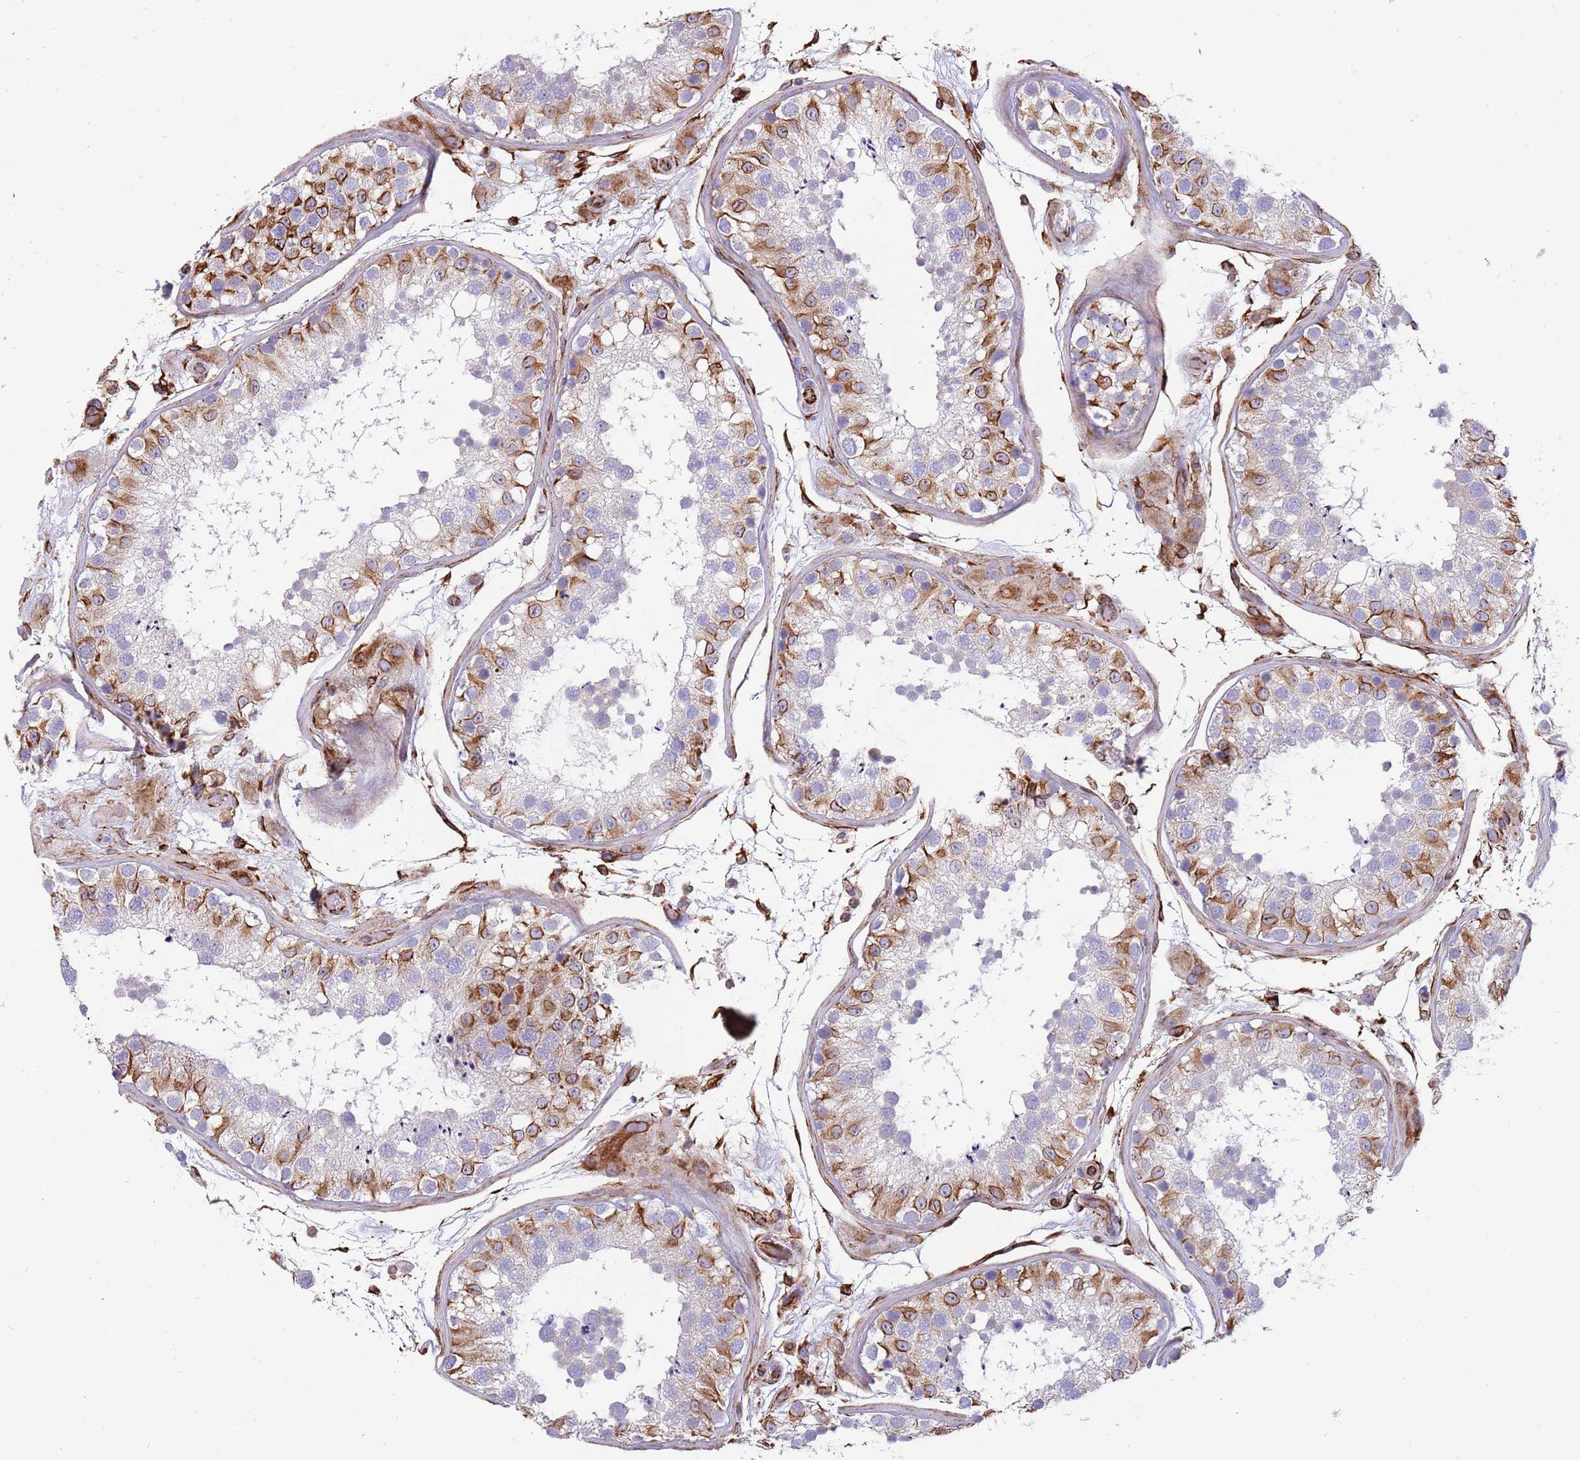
{"staining": {"intensity": "moderate", "quantity": "25%-75%", "location": "cytoplasmic/membranous"}, "tissue": "testis", "cell_type": "Cells in seminiferous ducts", "image_type": "normal", "snomed": [{"axis": "morphology", "description": "Normal tissue, NOS"}, {"axis": "topography", "description": "Testis"}], "caption": "A histopathology image of human testis stained for a protein demonstrates moderate cytoplasmic/membranous brown staining in cells in seminiferous ducts.", "gene": "MOGAT1", "patient": {"sex": "male", "age": 26}}